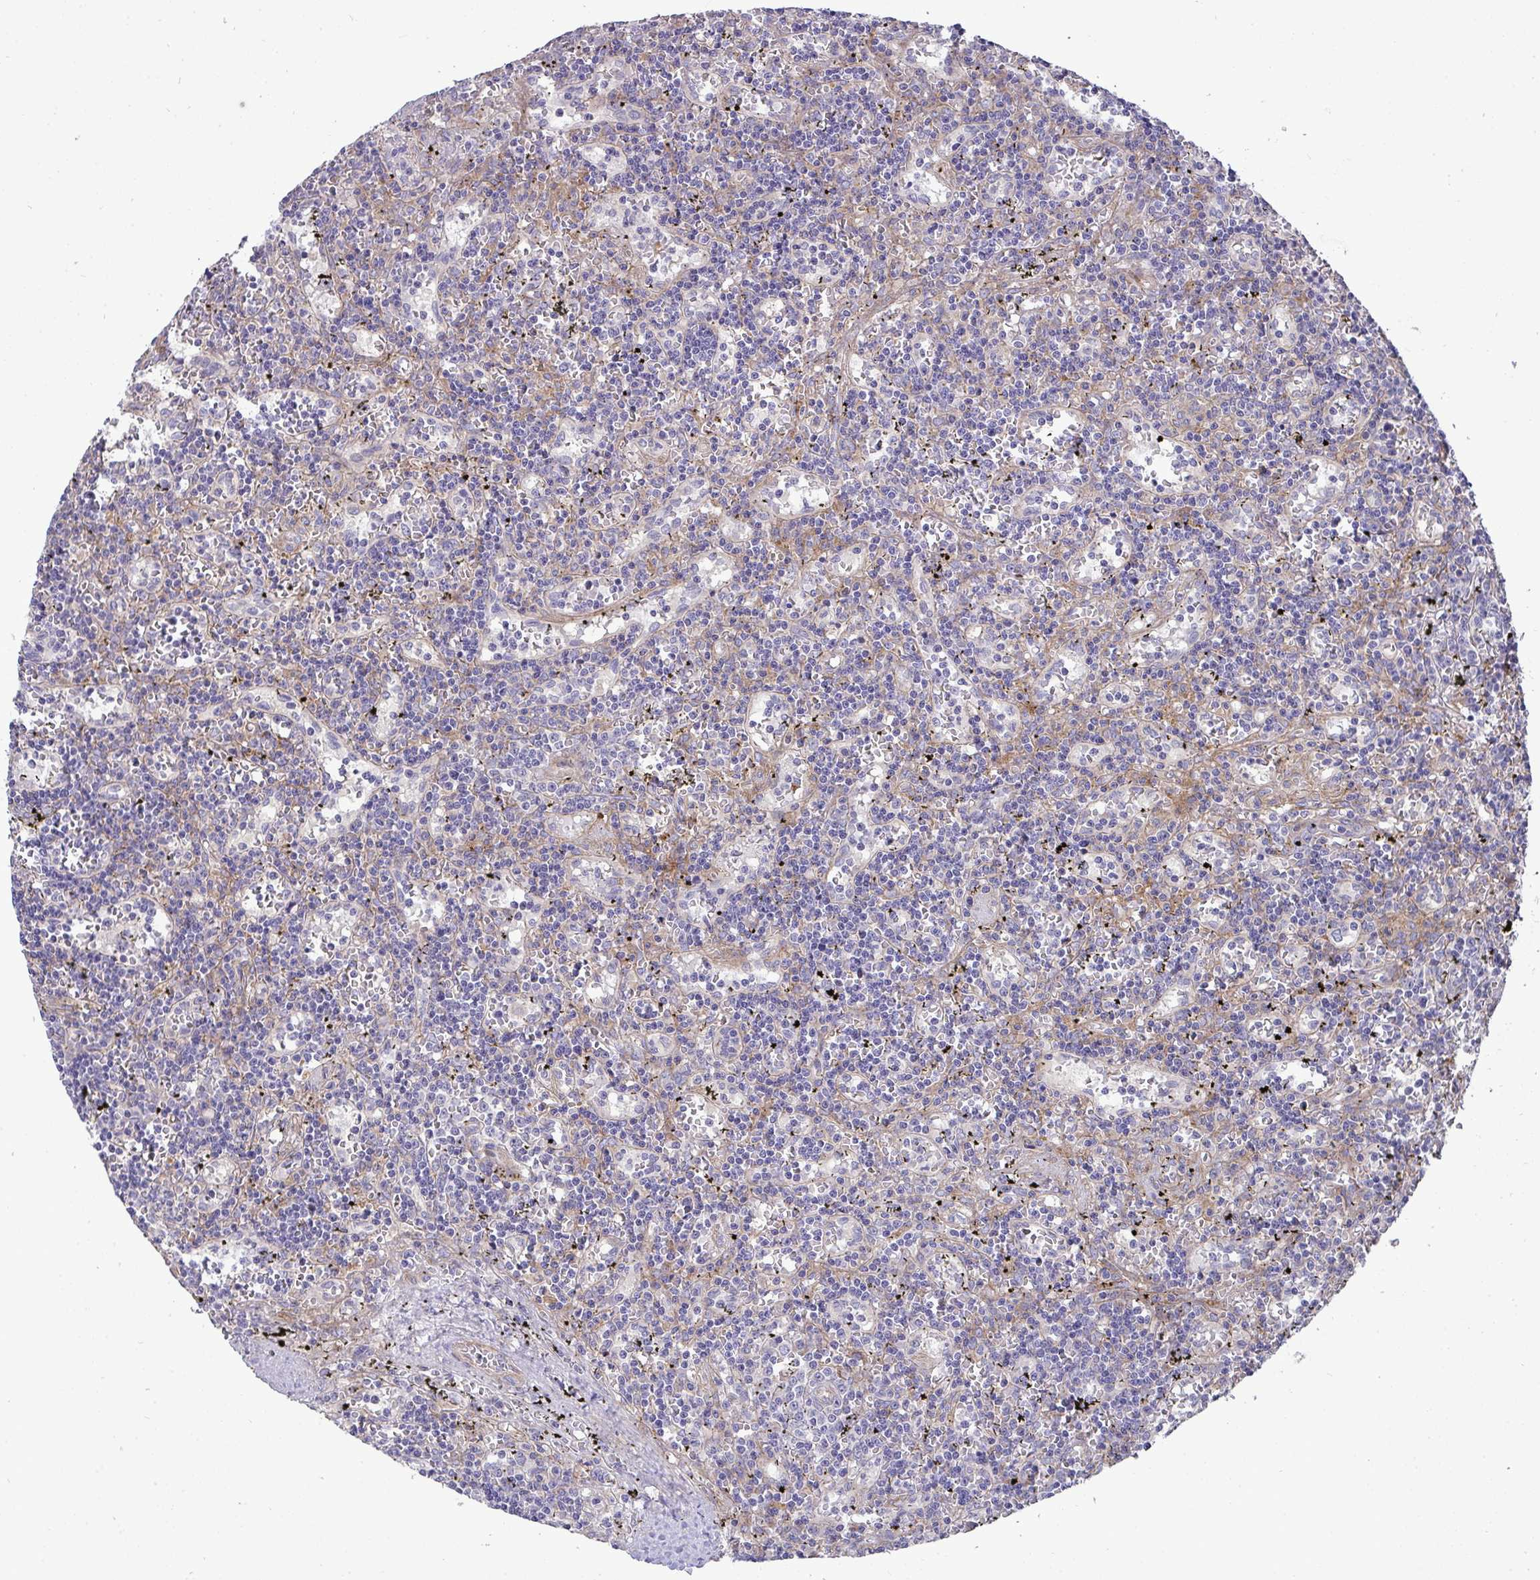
{"staining": {"intensity": "negative", "quantity": "none", "location": "none"}, "tissue": "lymphoma", "cell_type": "Tumor cells", "image_type": "cancer", "snomed": [{"axis": "morphology", "description": "Malignant lymphoma, non-Hodgkin's type, Low grade"}, {"axis": "topography", "description": "Spleen"}], "caption": "DAB (3,3'-diaminobenzidine) immunohistochemical staining of malignant lymphoma, non-Hodgkin's type (low-grade) displays no significant expression in tumor cells. (DAB immunohistochemistry, high magnification).", "gene": "SH2D1B", "patient": {"sex": "male", "age": 60}}